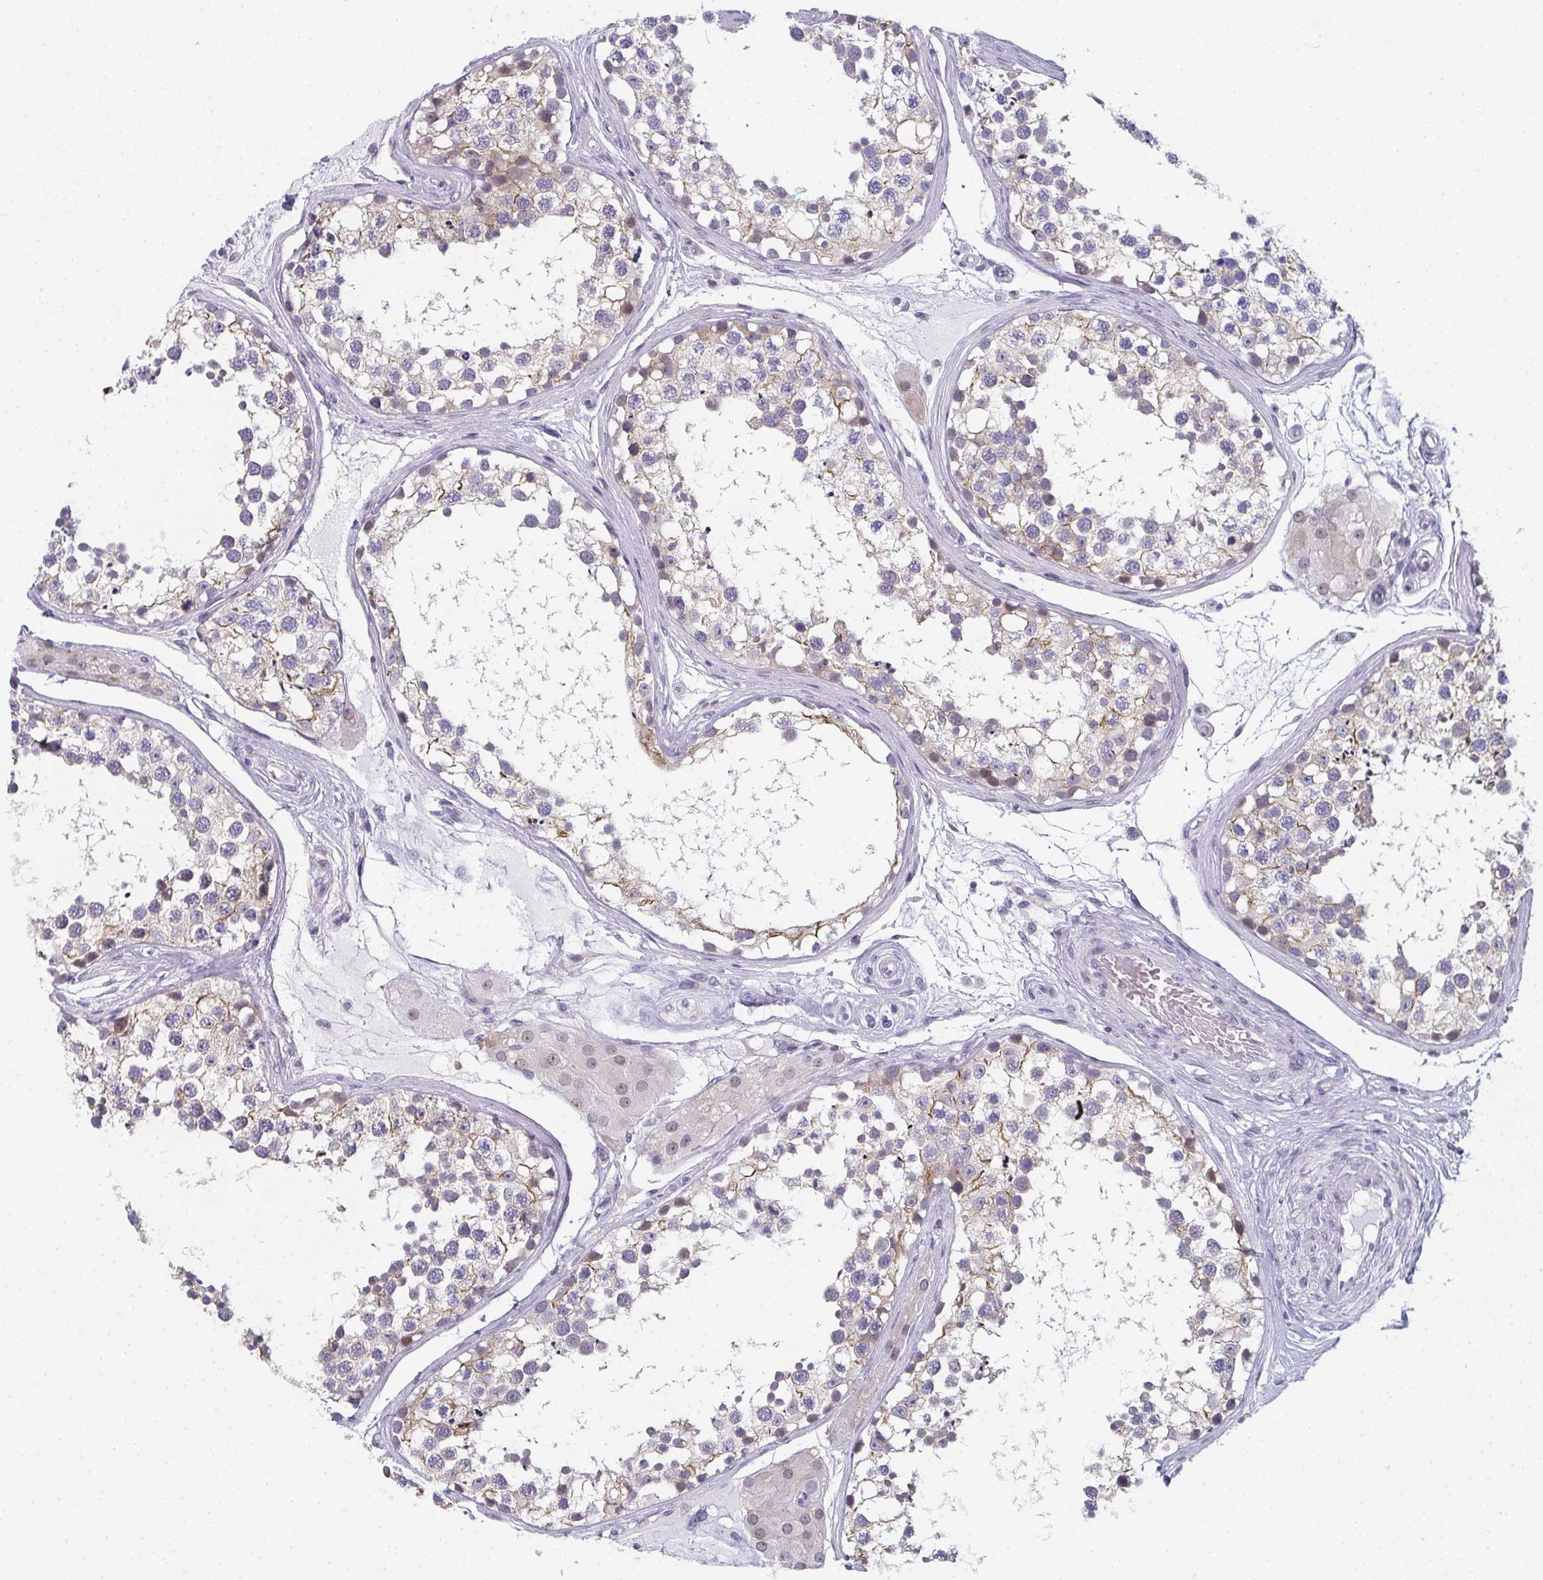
{"staining": {"intensity": "moderate", "quantity": "25%-75%", "location": "cytoplasmic/membranous"}, "tissue": "testis", "cell_type": "Cells in seminiferous ducts", "image_type": "normal", "snomed": [{"axis": "morphology", "description": "Normal tissue, NOS"}, {"axis": "morphology", "description": "Seminoma, NOS"}, {"axis": "topography", "description": "Testis"}], "caption": "Brown immunohistochemical staining in normal testis exhibits moderate cytoplasmic/membranous staining in about 25%-75% of cells in seminiferous ducts. (Brightfield microscopy of DAB IHC at high magnification).", "gene": "PYCR3", "patient": {"sex": "male", "age": 65}}